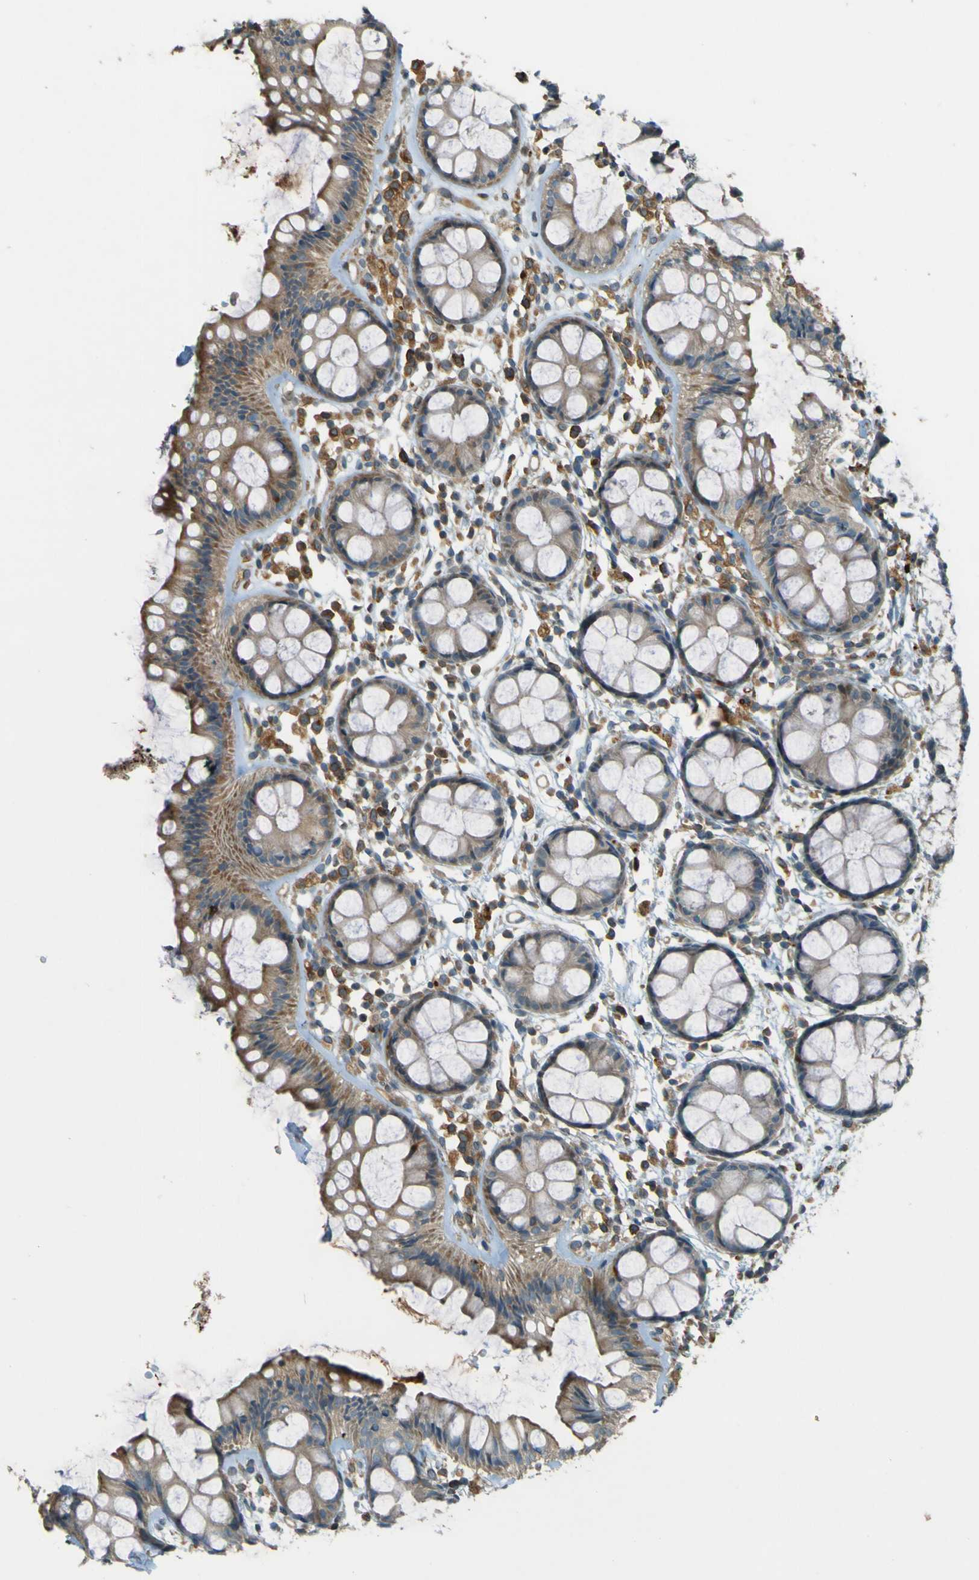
{"staining": {"intensity": "strong", "quantity": "25%-75%", "location": "cytoplasmic/membranous"}, "tissue": "rectum", "cell_type": "Glandular cells", "image_type": "normal", "snomed": [{"axis": "morphology", "description": "Normal tissue, NOS"}, {"axis": "topography", "description": "Rectum"}], "caption": "Immunohistochemical staining of normal rectum demonstrates strong cytoplasmic/membranous protein expression in about 25%-75% of glandular cells. (Stains: DAB (3,3'-diaminobenzidine) in brown, nuclei in blue, Microscopy: brightfield microscopy at high magnification).", "gene": "LPCAT1", "patient": {"sex": "female", "age": 66}}